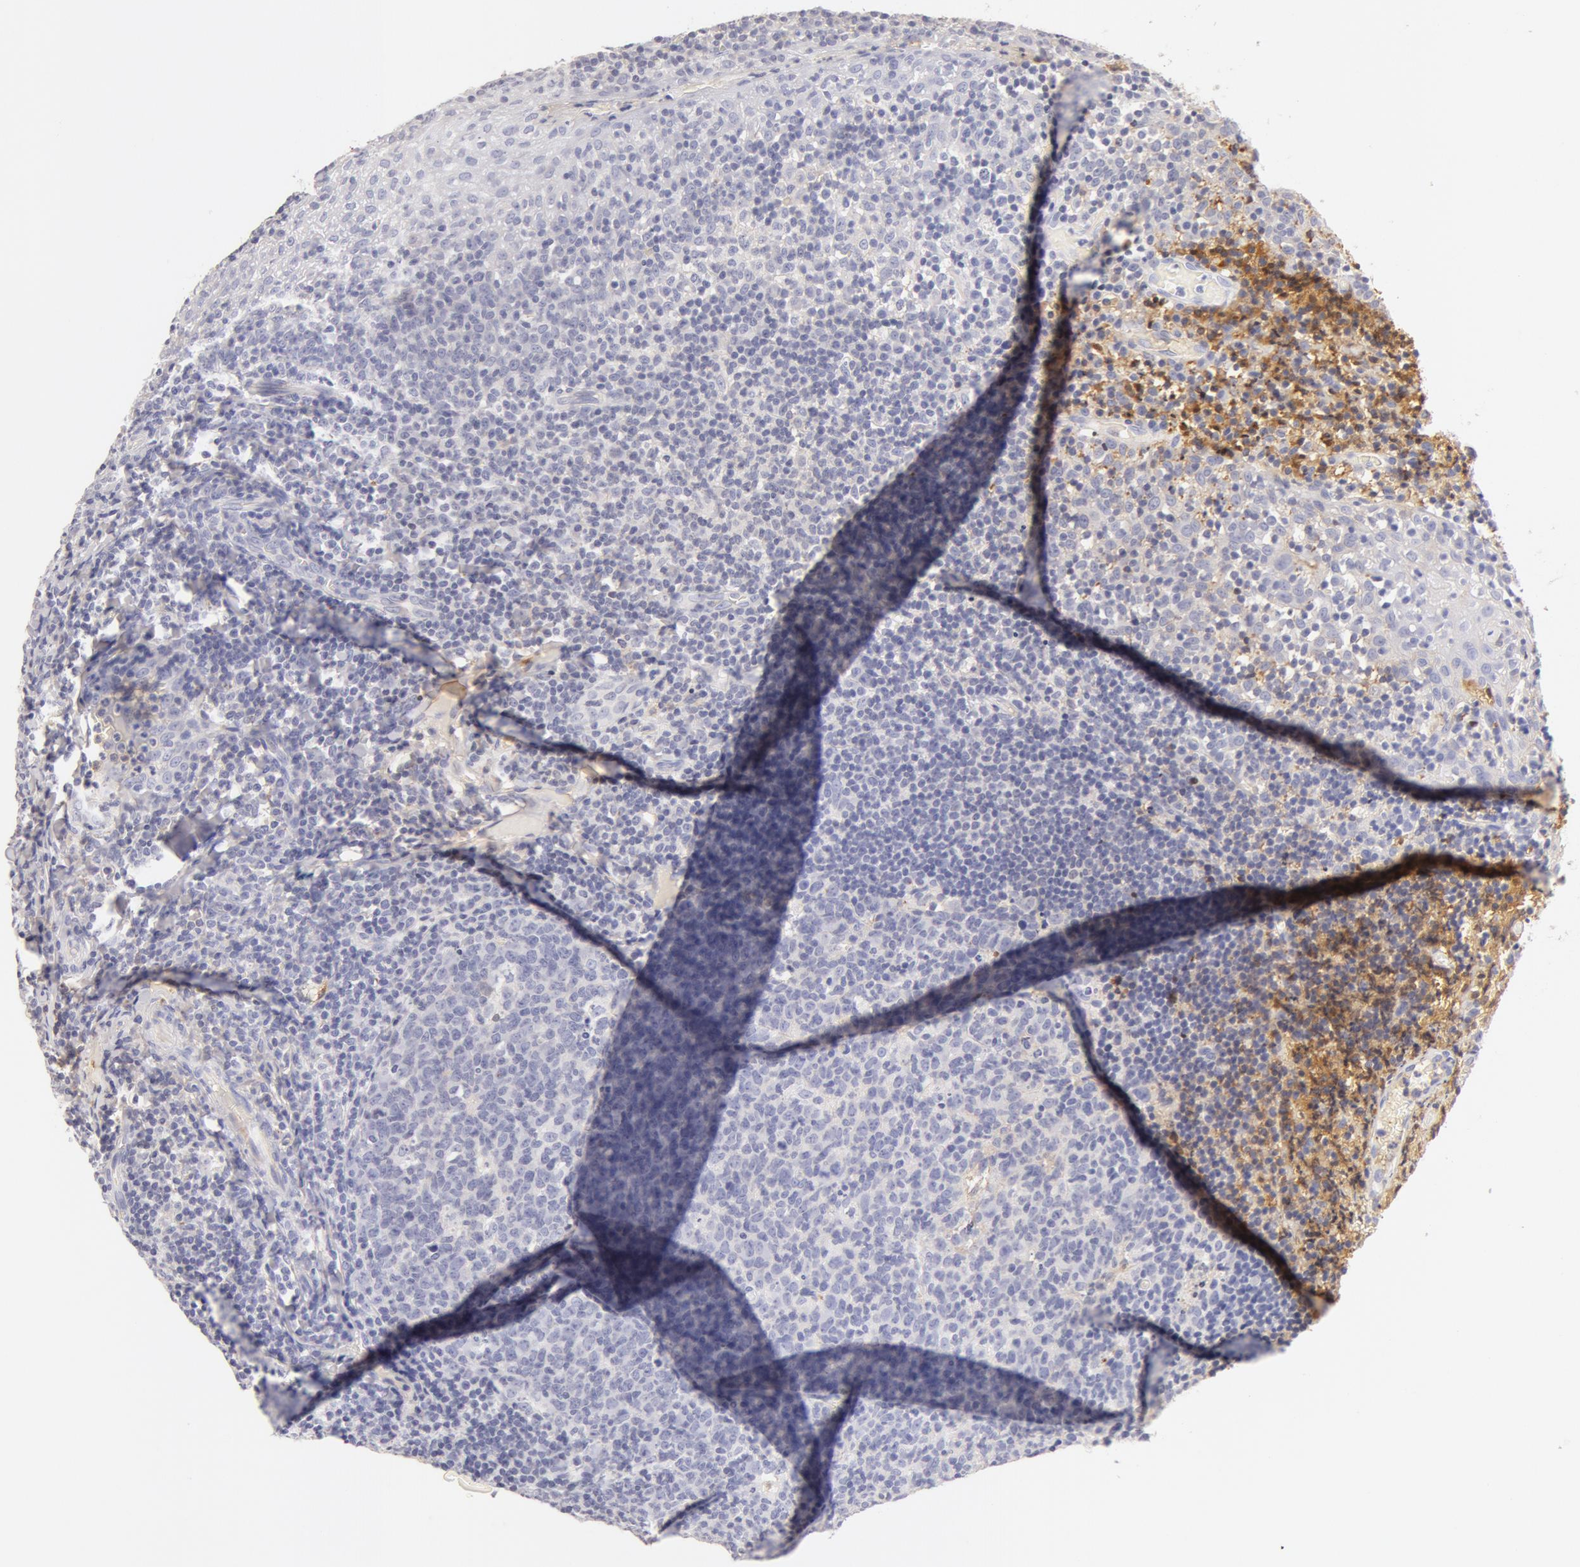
{"staining": {"intensity": "negative", "quantity": "none", "location": "none"}, "tissue": "tonsil", "cell_type": "Germinal center cells", "image_type": "normal", "snomed": [{"axis": "morphology", "description": "Normal tissue, NOS"}, {"axis": "topography", "description": "Tonsil"}], "caption": "Image shows no significant protein staining in germinal center cells of benign tonsil. (DAB (3,3'-diaminobenzidine) IHC visualized using brightfield microscopy, high magnification).", "gene": "GC", "patient": {"sex": "male", "age": 6}}